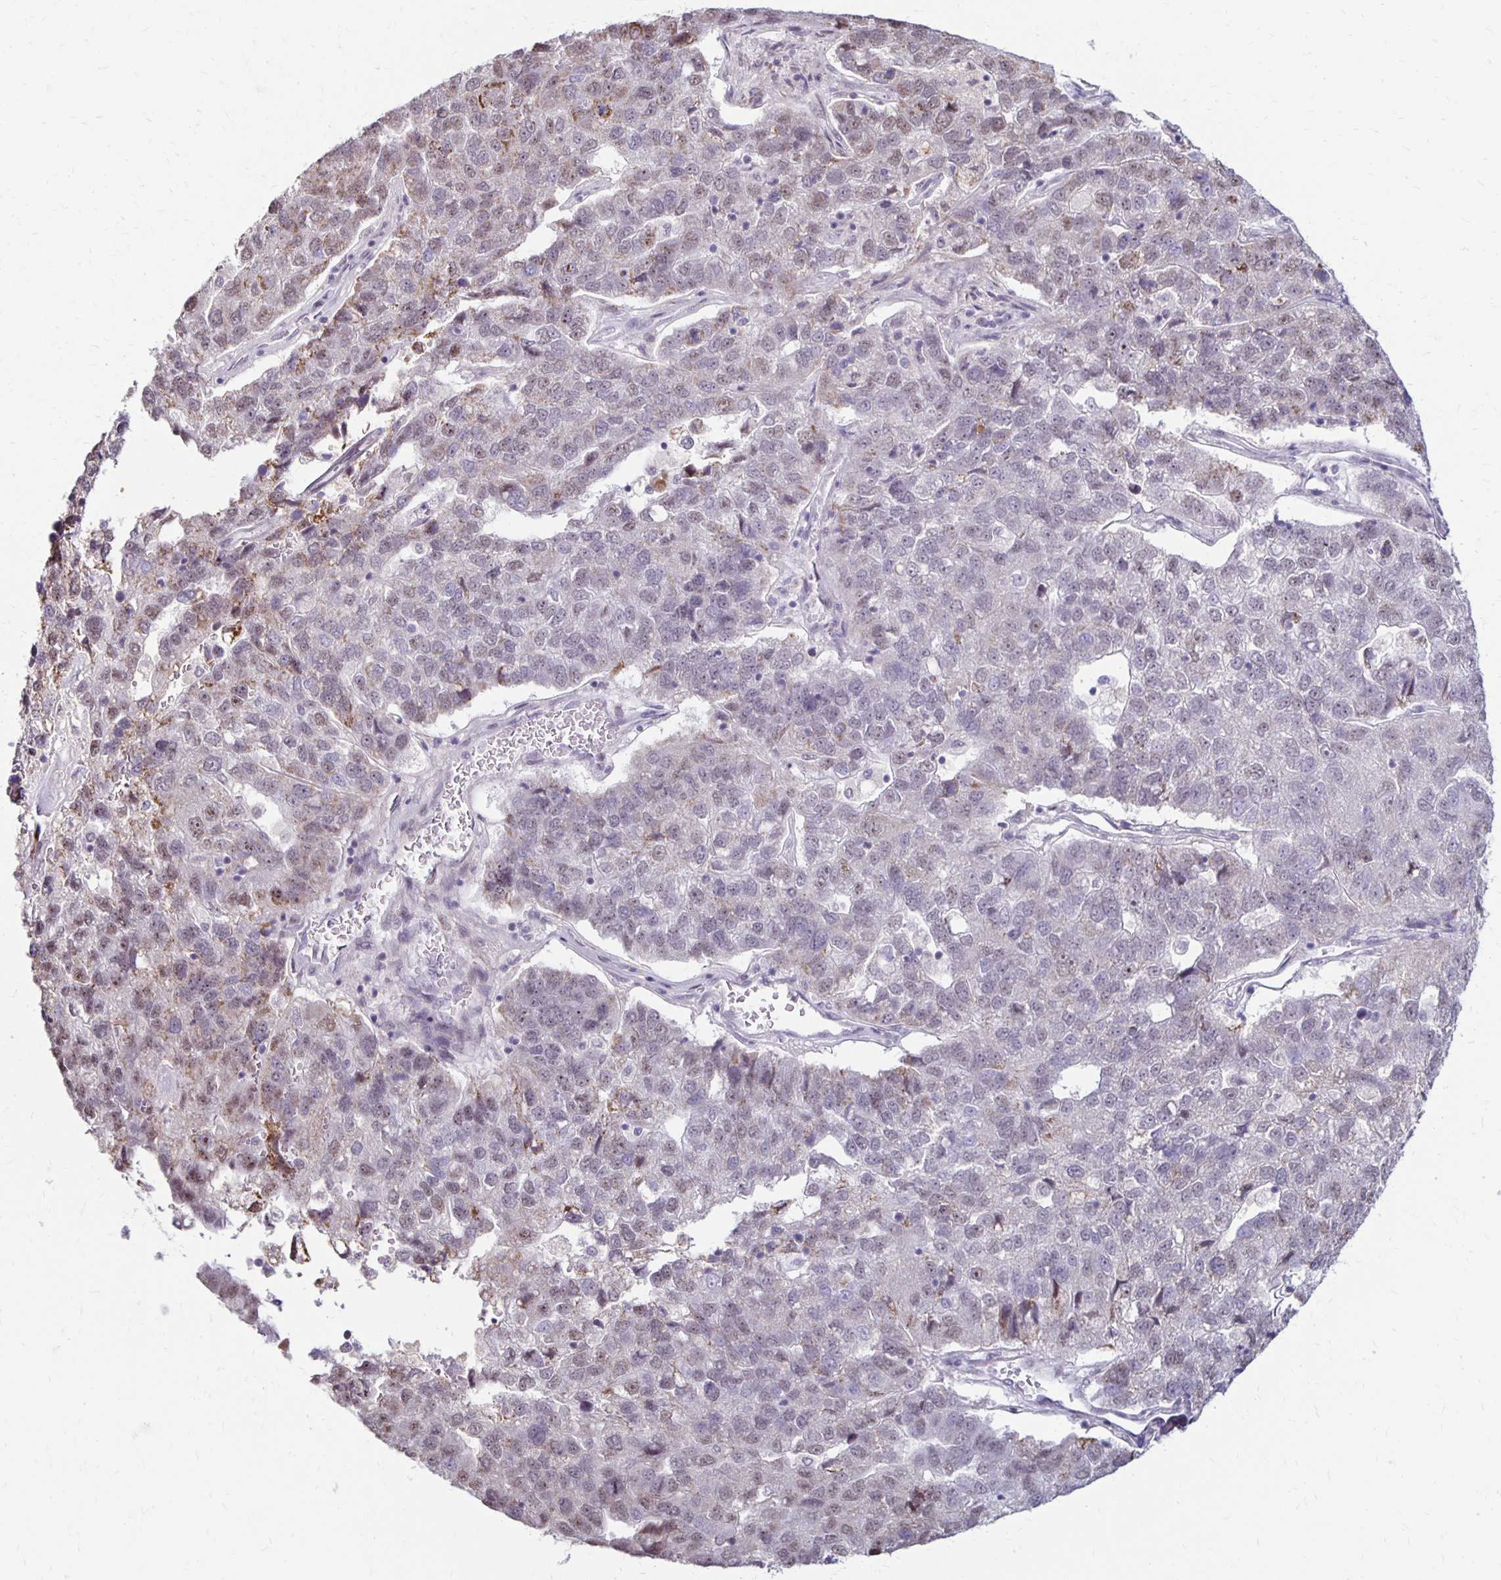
{"staining": {"intensity": "negative", "quantity": "none", "location": "none"}, "tissue": "pancreatic cancer", "cell_type": "Tumor cells", "image_type": "cancer", "snomed": [{"axis": "morphology", "description": "Adenocarcinoma, NOS"}, {"axis": "topography", "description": "Pancreas"}], "caption": "Protein analysis of pancreatic cancer (adenocarcinoma) reveals no significant staining in tumor cells.", "gene": "DAGLA", "patient": {"sex": "female", "age": 61}}